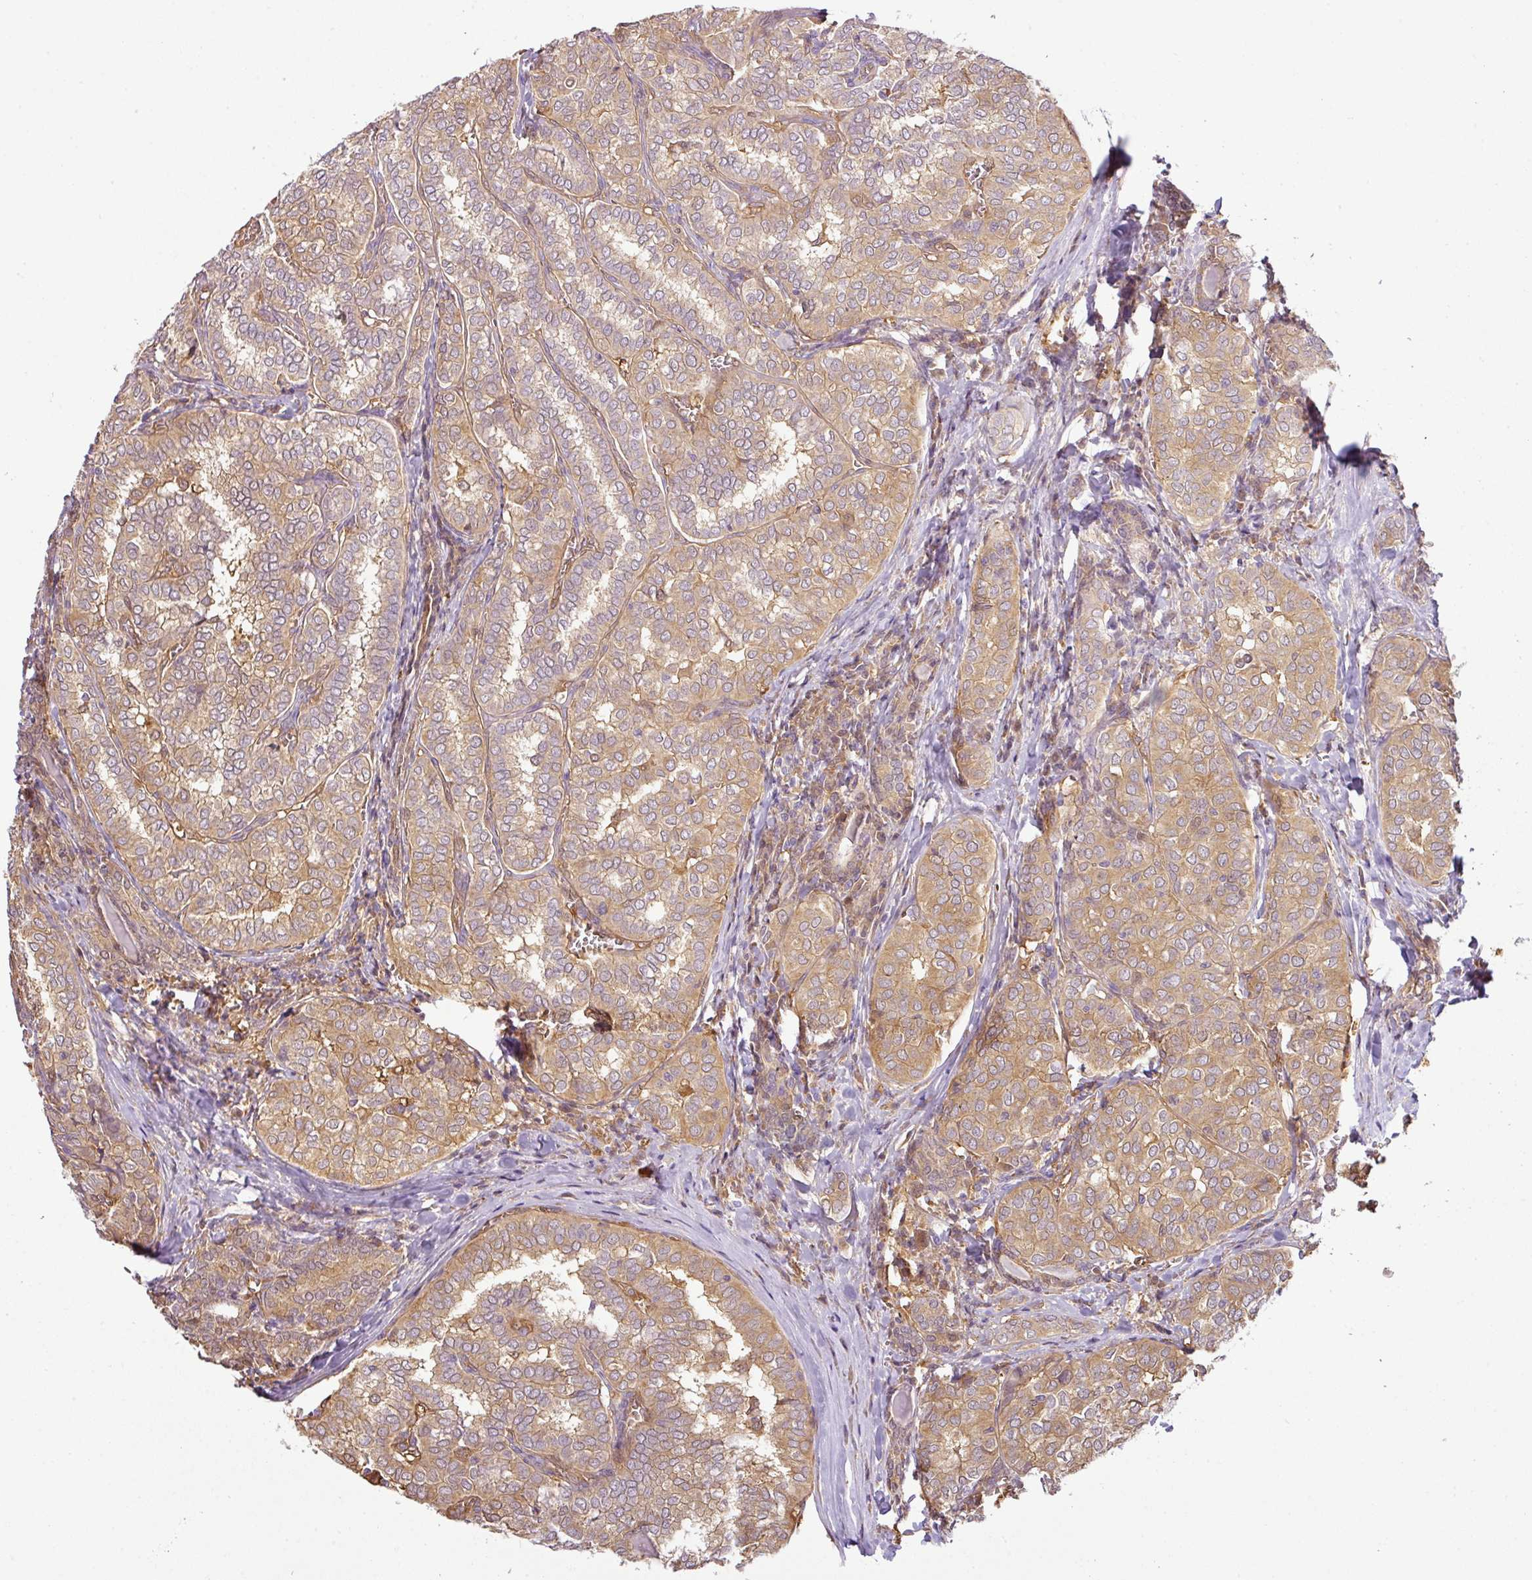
{"staining": {"intensity": "moderate", "quantity": "25%-75%", "location": "cytoplasmic/membranous"}, "tissue": "thyroid cancer", "cell_type": "Tumor cells", "image_type": "cancer", "snomed": [{"axis": "morphology", "description": "Papillary adenocarcinoma, NOS"}, {"axis": "topography", "description": "Thyroid gland"}], "caption": "DAB (3,3'-diaminobenzidine) immunohistochemical staining of human thyroid cancer shows moderate cytoplasmic/membranous protein staining in about 25%-75% of tumor cells.", "gene": "ANKRD18A", "patient": {"sex": "female", "age": 30}}